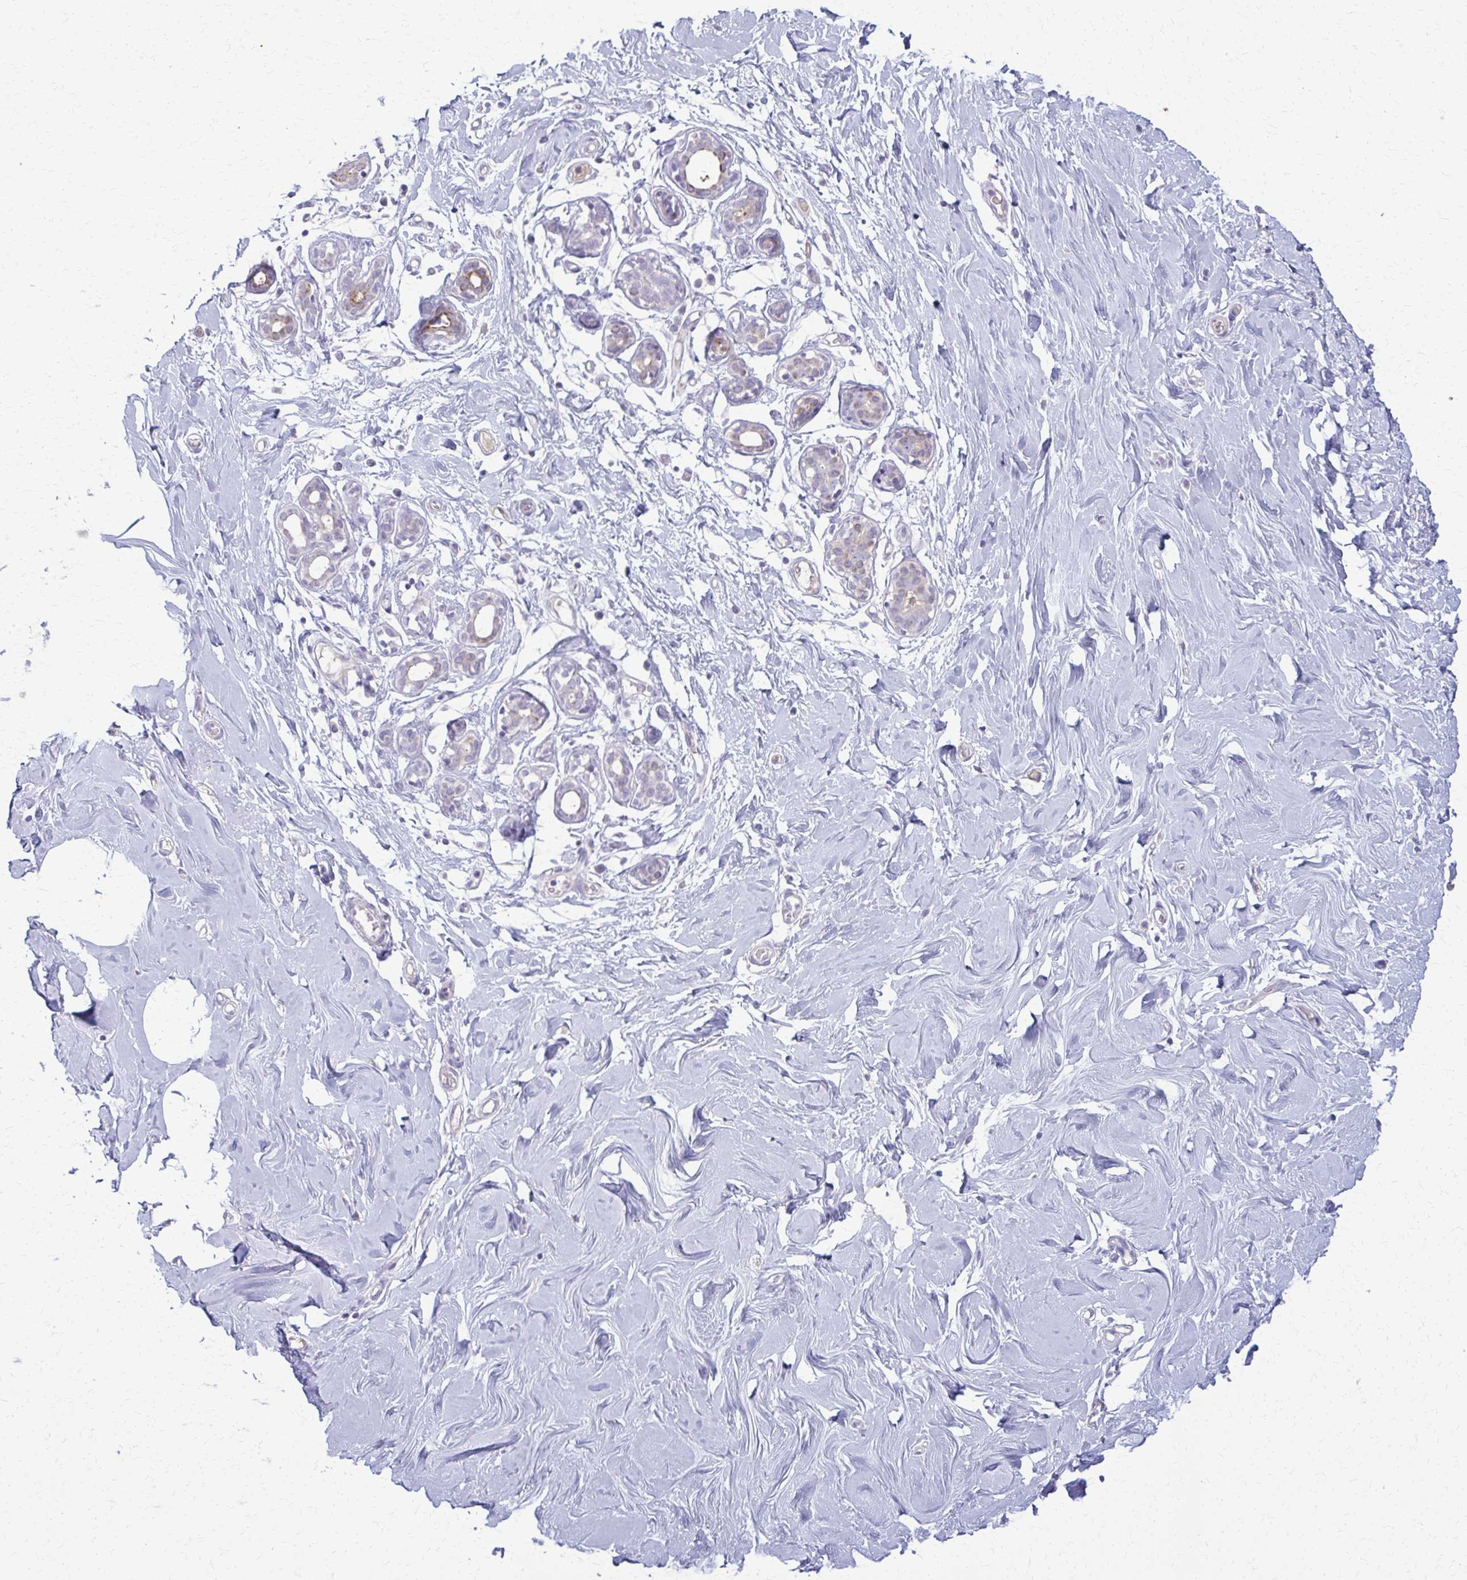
{"staining": {"intensity": "negative", "quantity": "none", "location": "none"}, "tissue": "breast", "cell_type": "Adipocytes", "image_type": "normal", "snomed": [{"axis": "morphology", "description": "Normal tissue, NOS"}, {"axis": "topography", "description": "Breast"}], "caption": "Adipocytes are negative for protein expression in benign human breast.", "gene": "ENSG00000275249", "patient": {"sex": "female", "age": 27}}